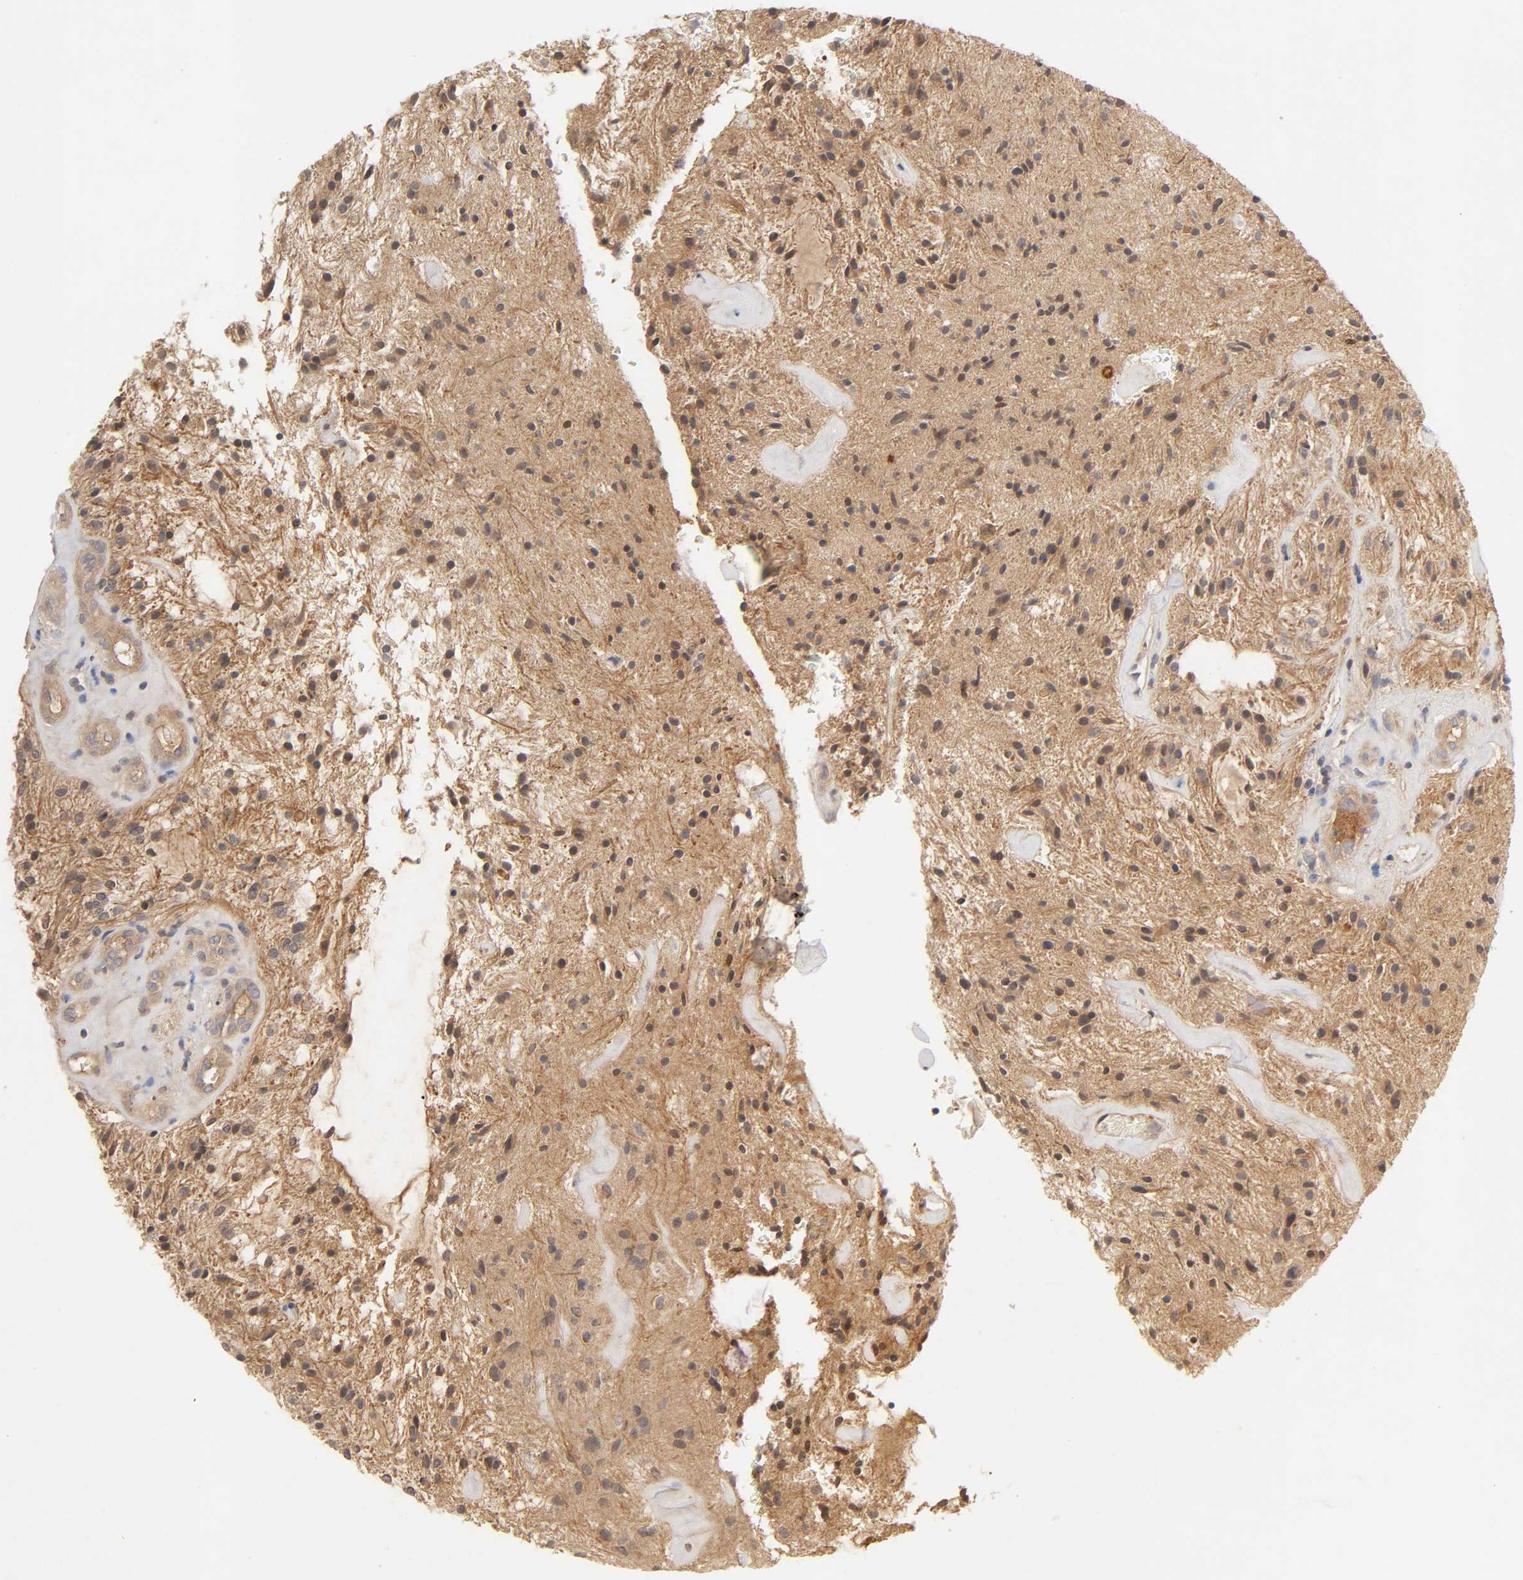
{"staining": {"intensity": "moderate", "quantity": ">75%", "location": "cytoplasmic/membranous,nuclear"}, "tissue": "glioma", "cell_type": "Tumor cells", "image_type": "cancer", "snomed": [{"axis": "morphology", "description": "Glioma, malignant, NOS"}, {"axis": "topography", "description": "Cerebellum"}], "caption": "A brown stain shows moderate cytoplasmic/membranous and nuclear positivity of a protein in human glioma tumor cells. (DAB (3,3'-diaminobenzidine) IHC, brown staining for protein, blue staining for nuclei).", "gene": "CPB2", "patient": {"sex": "female", "age": 10}}